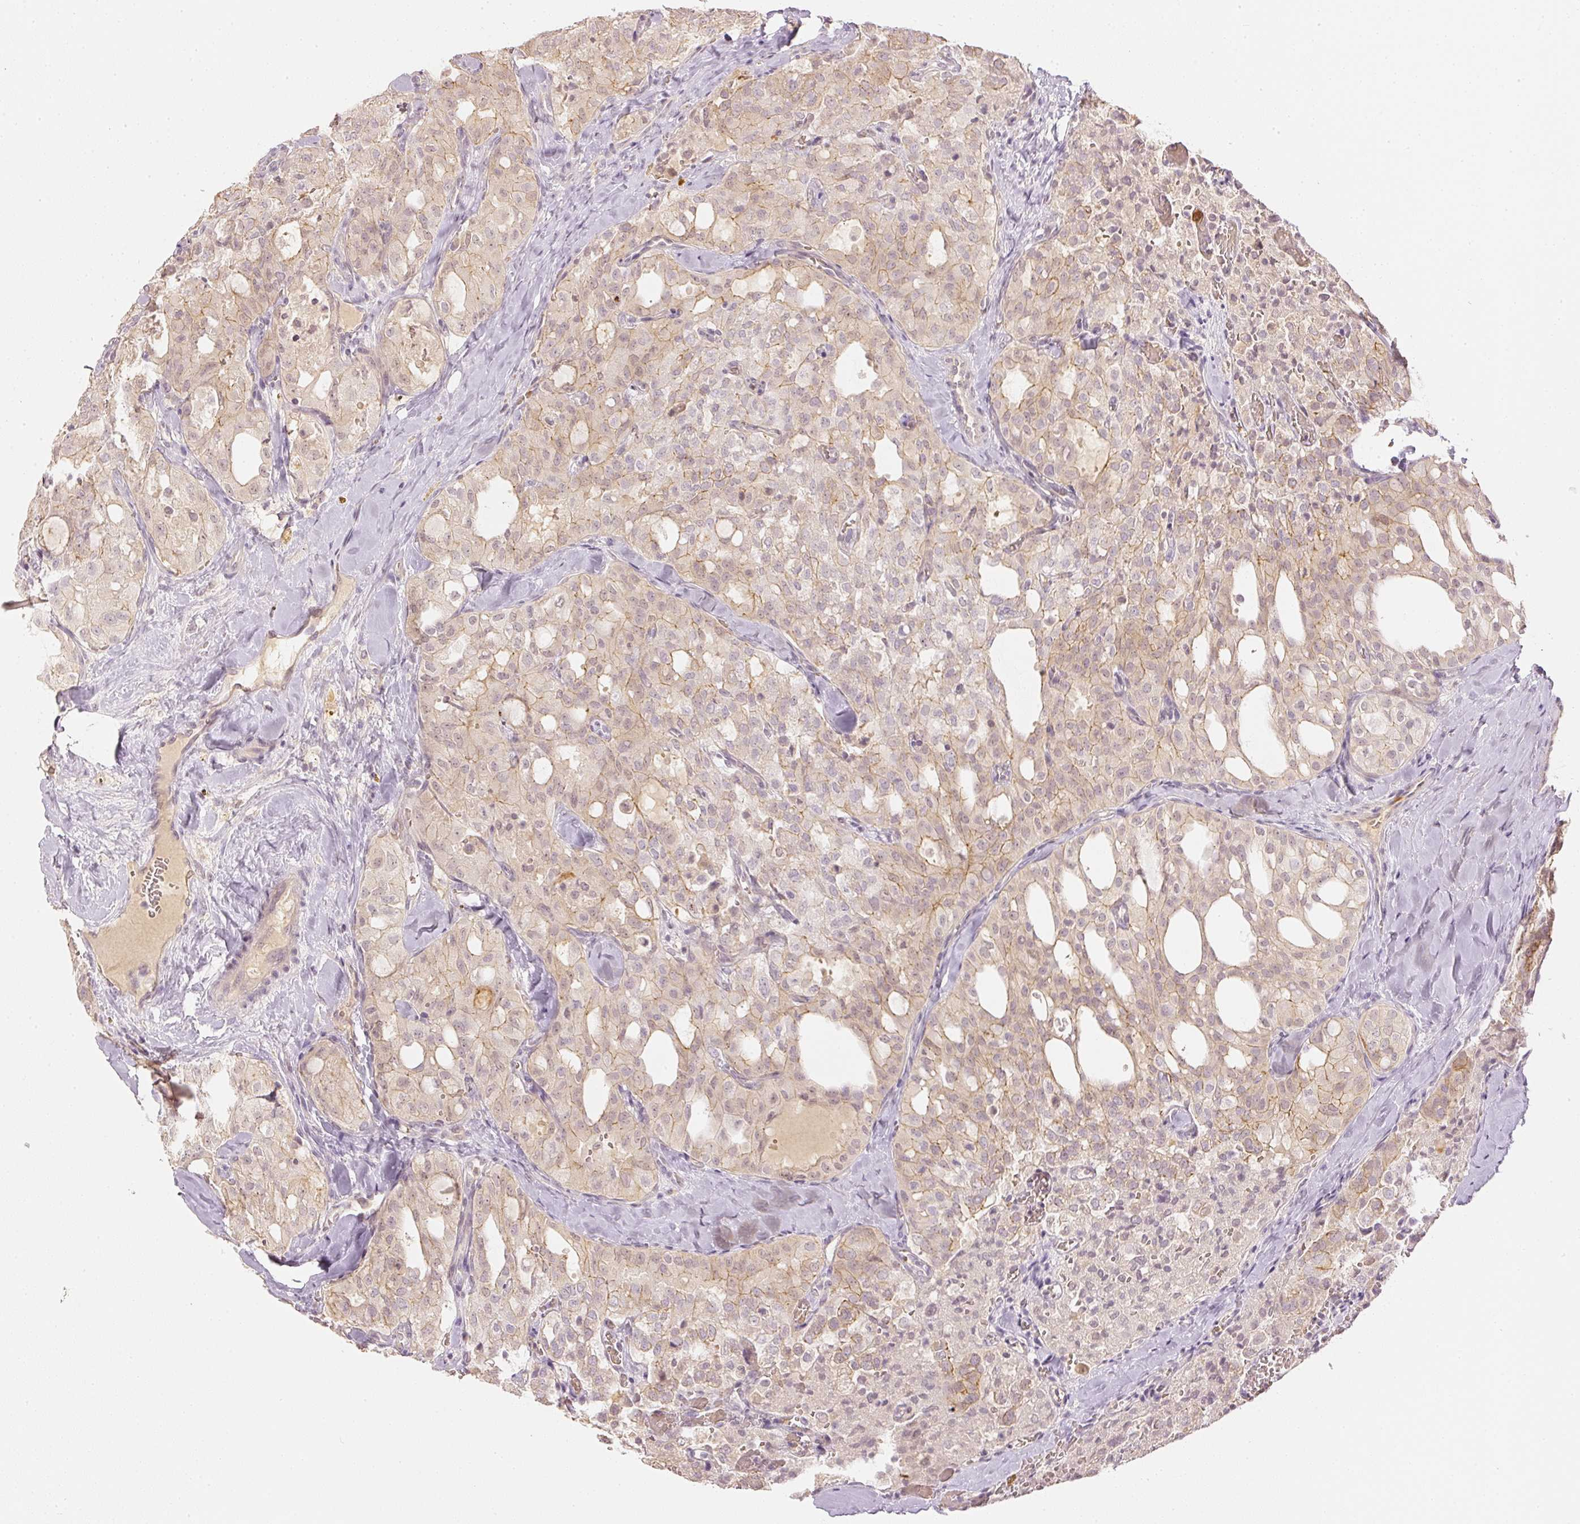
{"staining": {"intensity": "weak", "quantity": ">75%", "location": "cytoplasmic/membranous"}, "tissue": "thyroid cancer", "cell_type": "Tumor cells", "image_type": "cancer", "snomed": [{"axis": "morphology", "description": "Follicular adenoma carcinoma, NOS"}, {"axis": "topography", "description": "Thyroid gland"}], "caption": "Thyroid follicular adenoma carcinoma stained for a protein demonstrates weak cytoplasmic/membranous positivity in tumor cells.", "gene": "GZMA", "patient": {"sex": "male", "age": 75}}